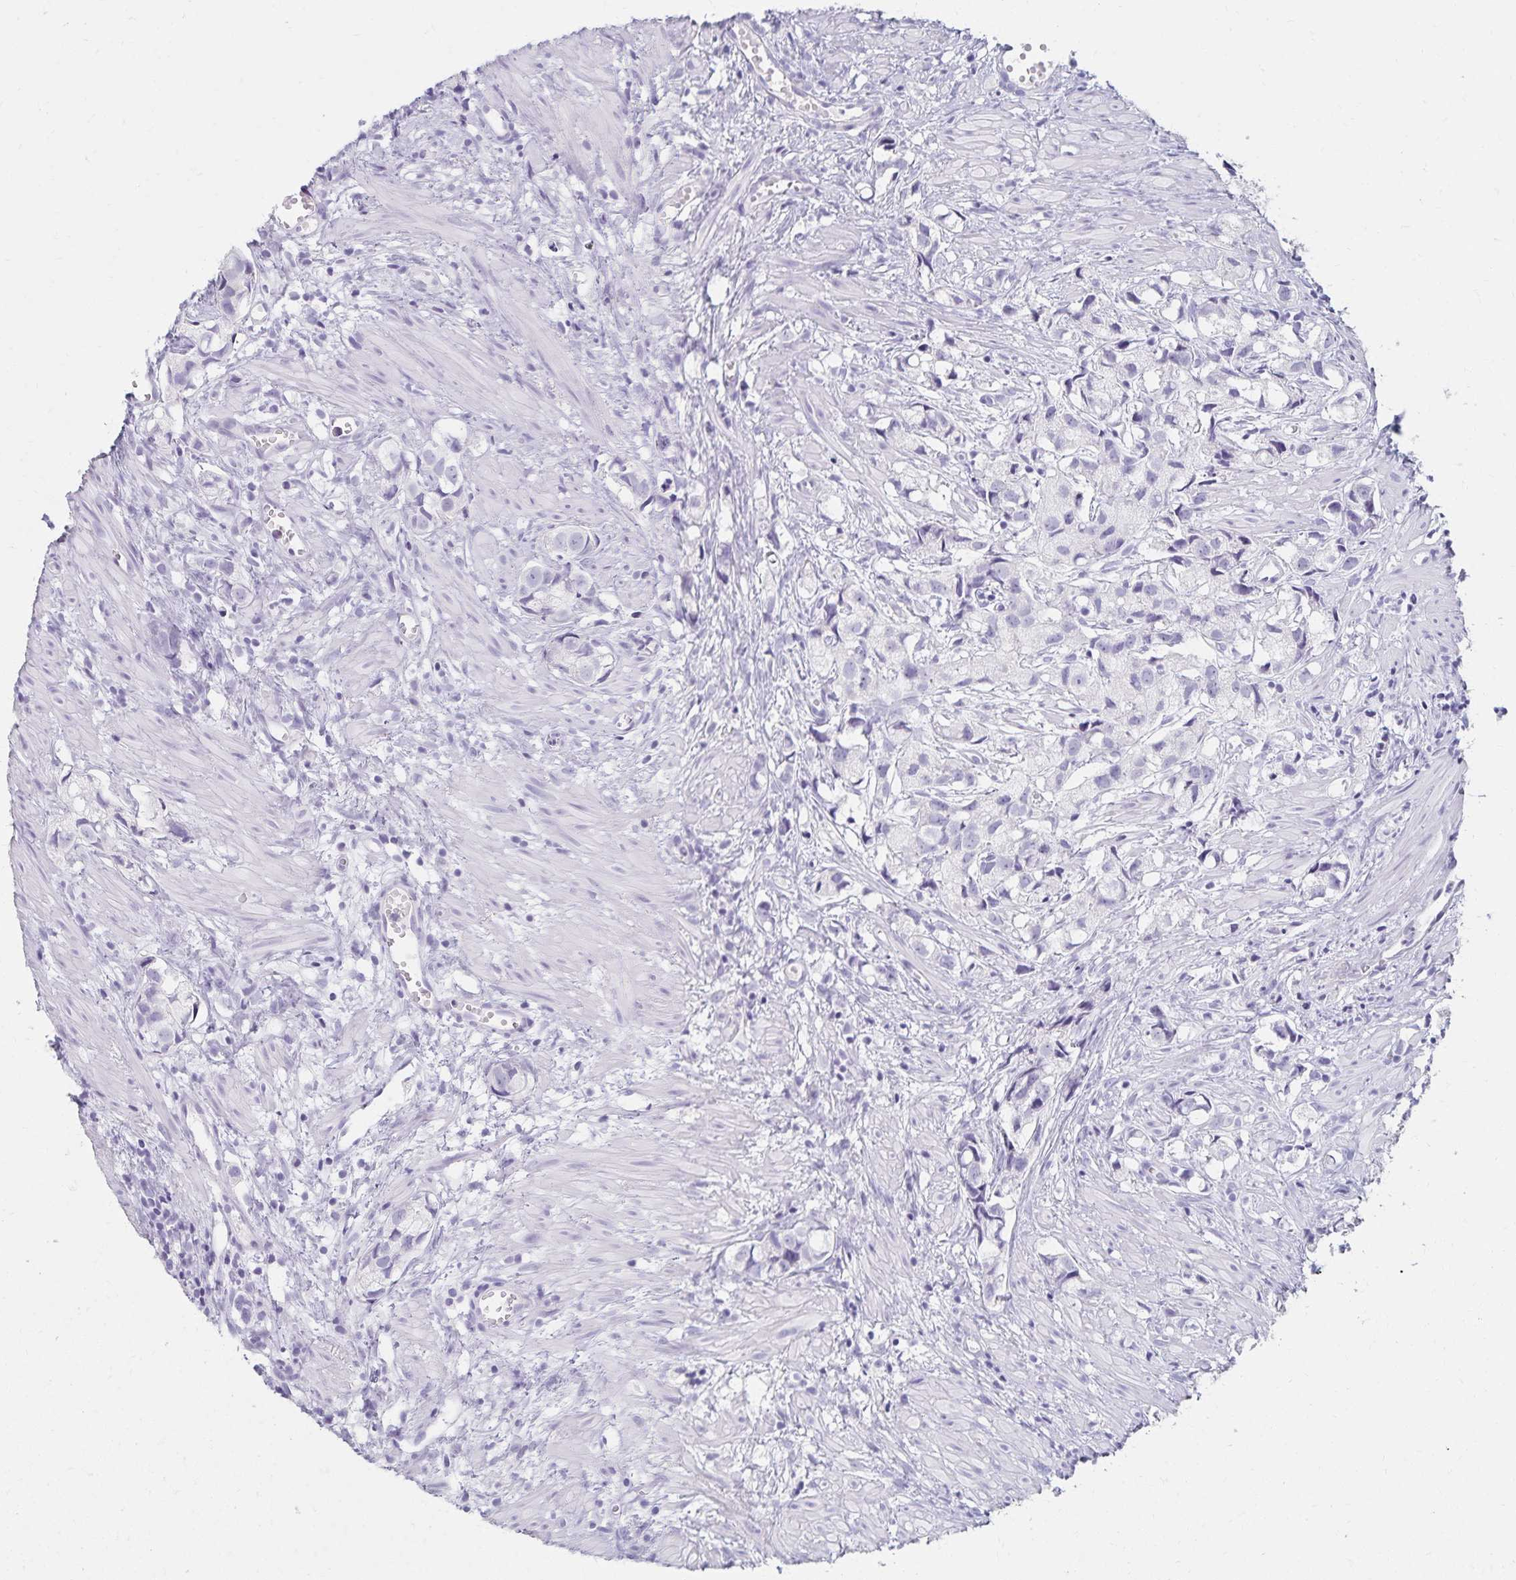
{"staining": {"intensity": "negative", "quantity": "none", "location": "none"}, "tissue": "prostate cancer", "cell_type": "Tumor cells", "image_type": "cancer", "snomed": [{"axis": "morphology", "description": "Adenocarcinoma, High grade"}, {"axis": "topography", "description": "Prostate"}], "caption": "DAB immunohistochemical staining of prostate high-grade adenocarcinoma demonstrates no significant positivity in tumor cells.", "gene": "C2orf50", "patient": {"sex": "male", "age": 58}}